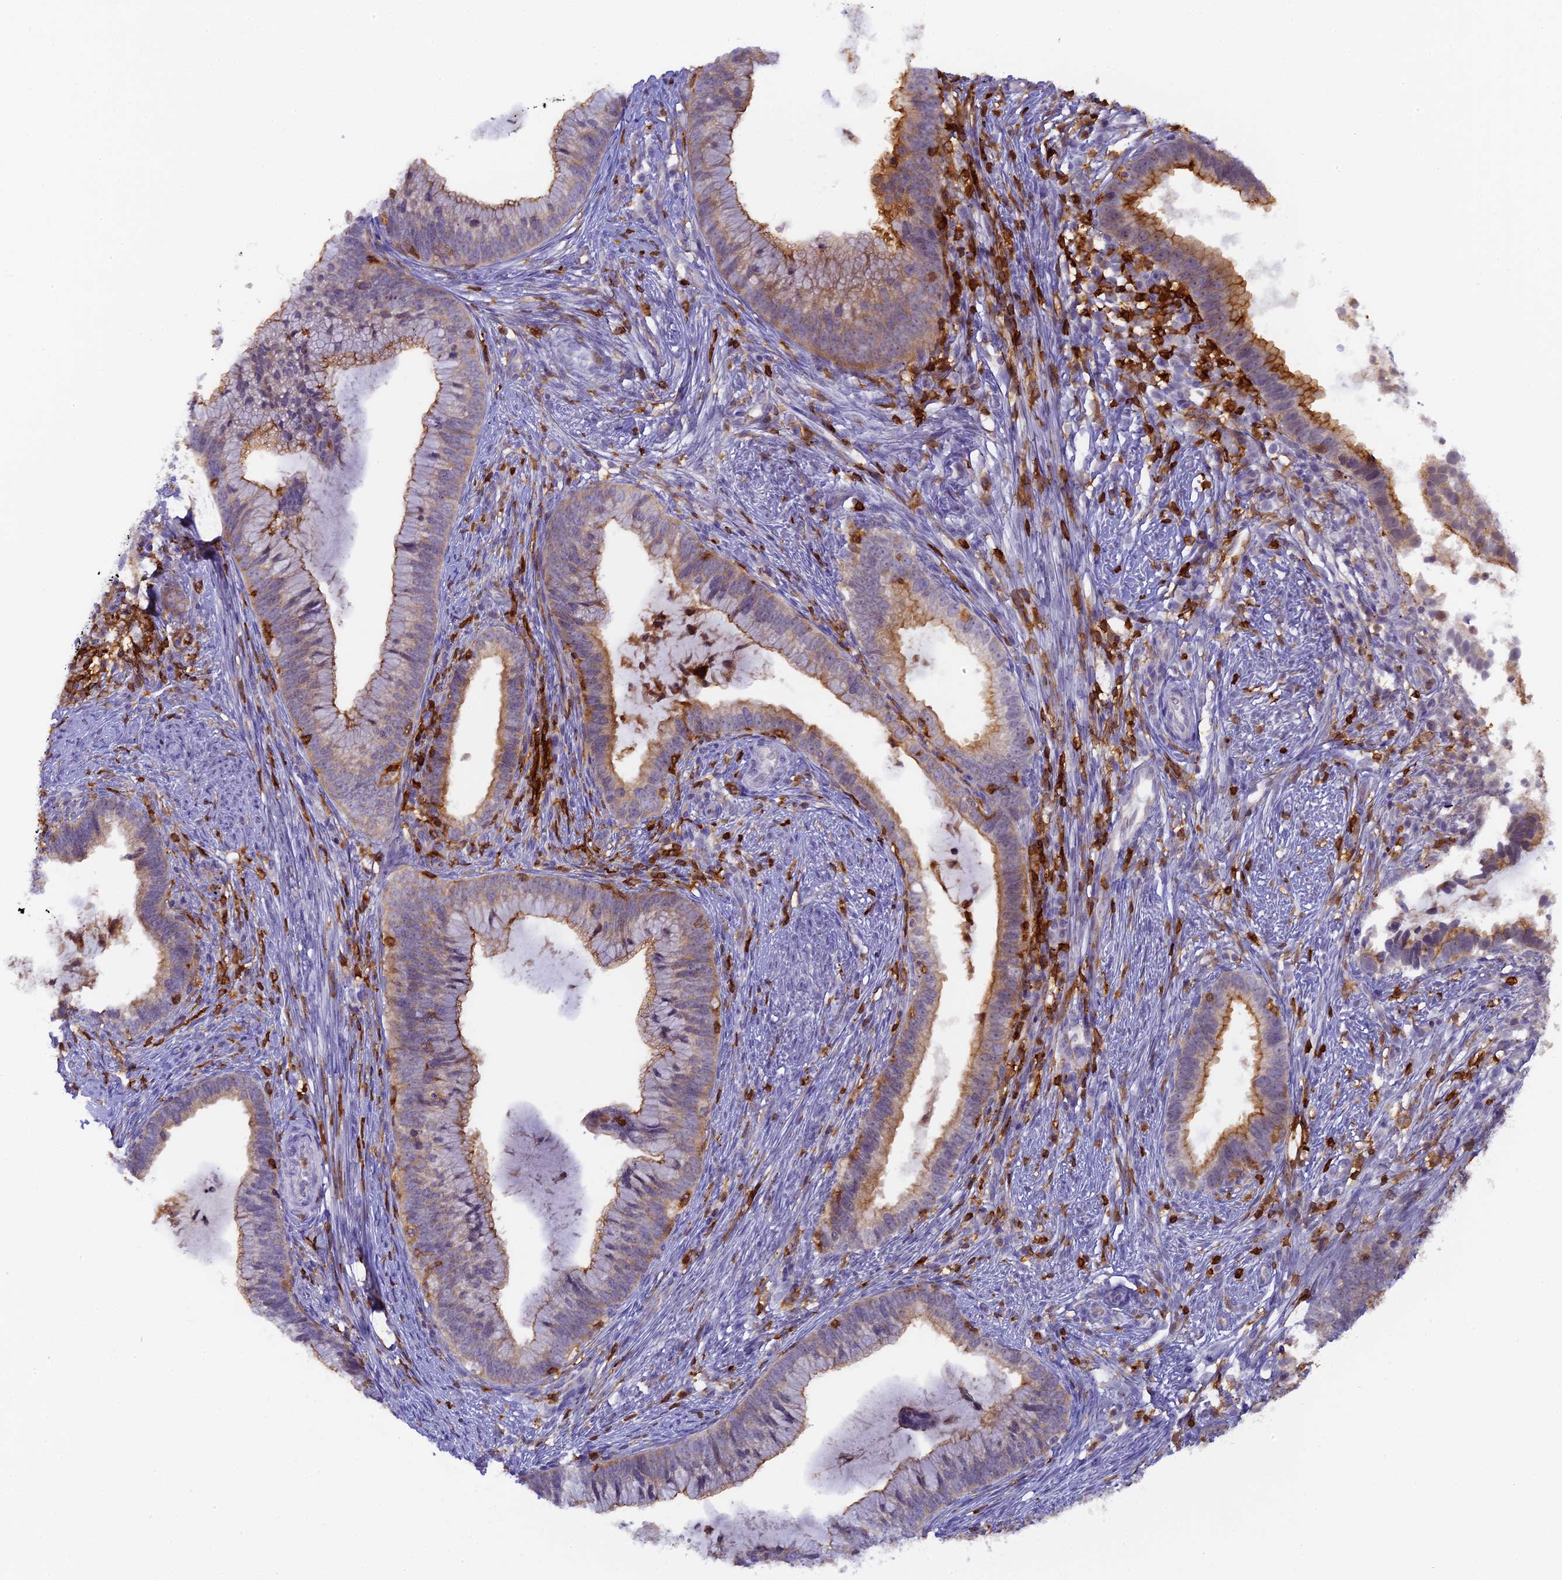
{"staining": {"intensity": "moderate", "quantity": "25%-75%", "location": "cytoplasmic/membranous"}, "tissue": "cervical cancer", "cell_type": "Tumor cells", "image_type": "cancer", "snomed": [{"axis": "morphology", "description": "Adenocarcinoma, NOS"}, {"axis": "topography", "description": "Cervix"}], "caption": "Immunohistochemical staining of human cervical adenocarcinoma reveals moderate cytoplasmic/membranous protein expression in approximately 25%-75% of tumor cells.", "gene": "FYB1", "patient": {"sex": "female", "age": 36}}